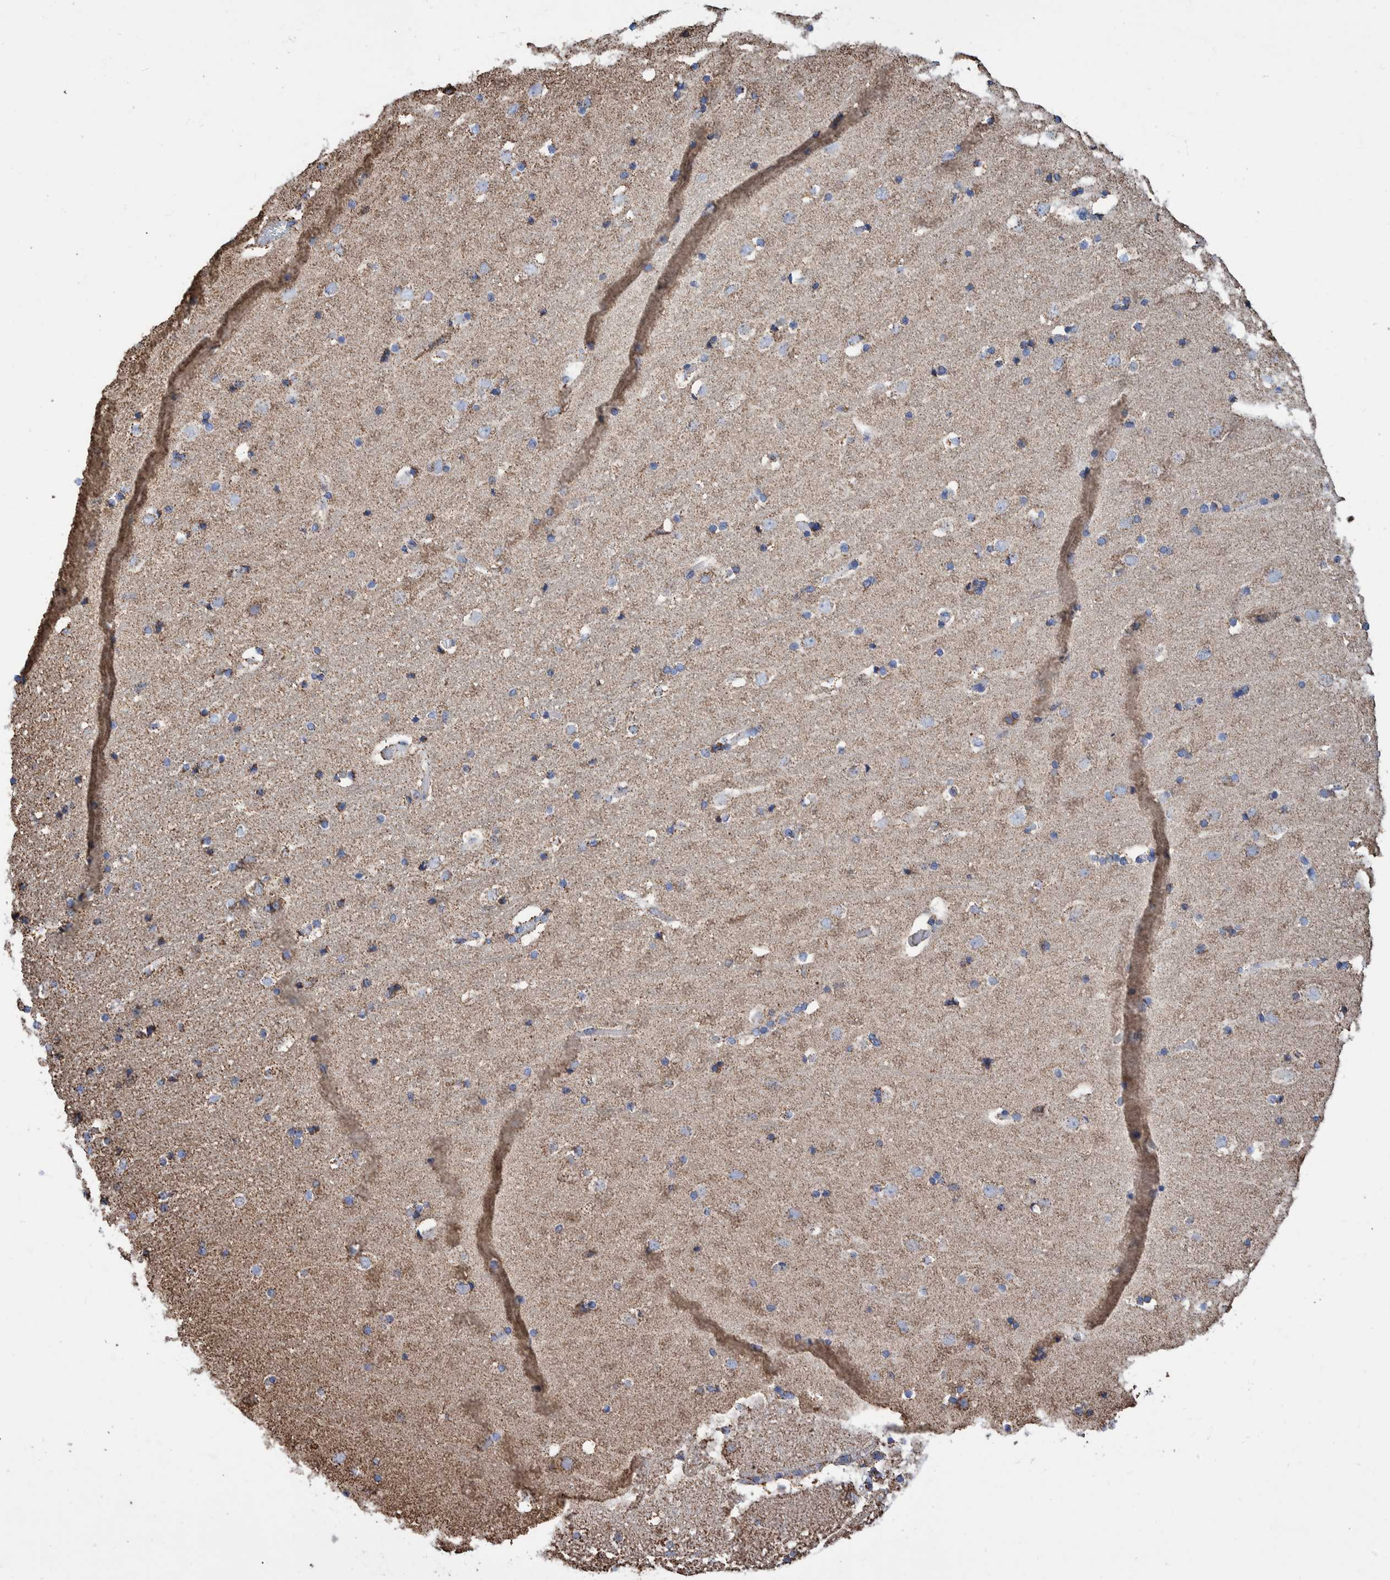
{"staining": {"intensity": "moderate", "quantity": ">75%", "location": "cytoplasmic/membranous"}, "tissue": "cerebral cortex", "cell_type": "Endothelial cells", "image_type": "normal", "snomed": [{"axis": "morphology", "description": "Normal tissue, NOS"}, {"axis": "topography", "description": "Cerebral cortex"}], "caption": "Protein expression analysis of benign cerebral cortex exhibits moderate cytoplasmic/membranous positivity in approximately >75% of endothelial cells.", "gene": "VPS26C", "patient": {"sex": "male", "age": 57}}